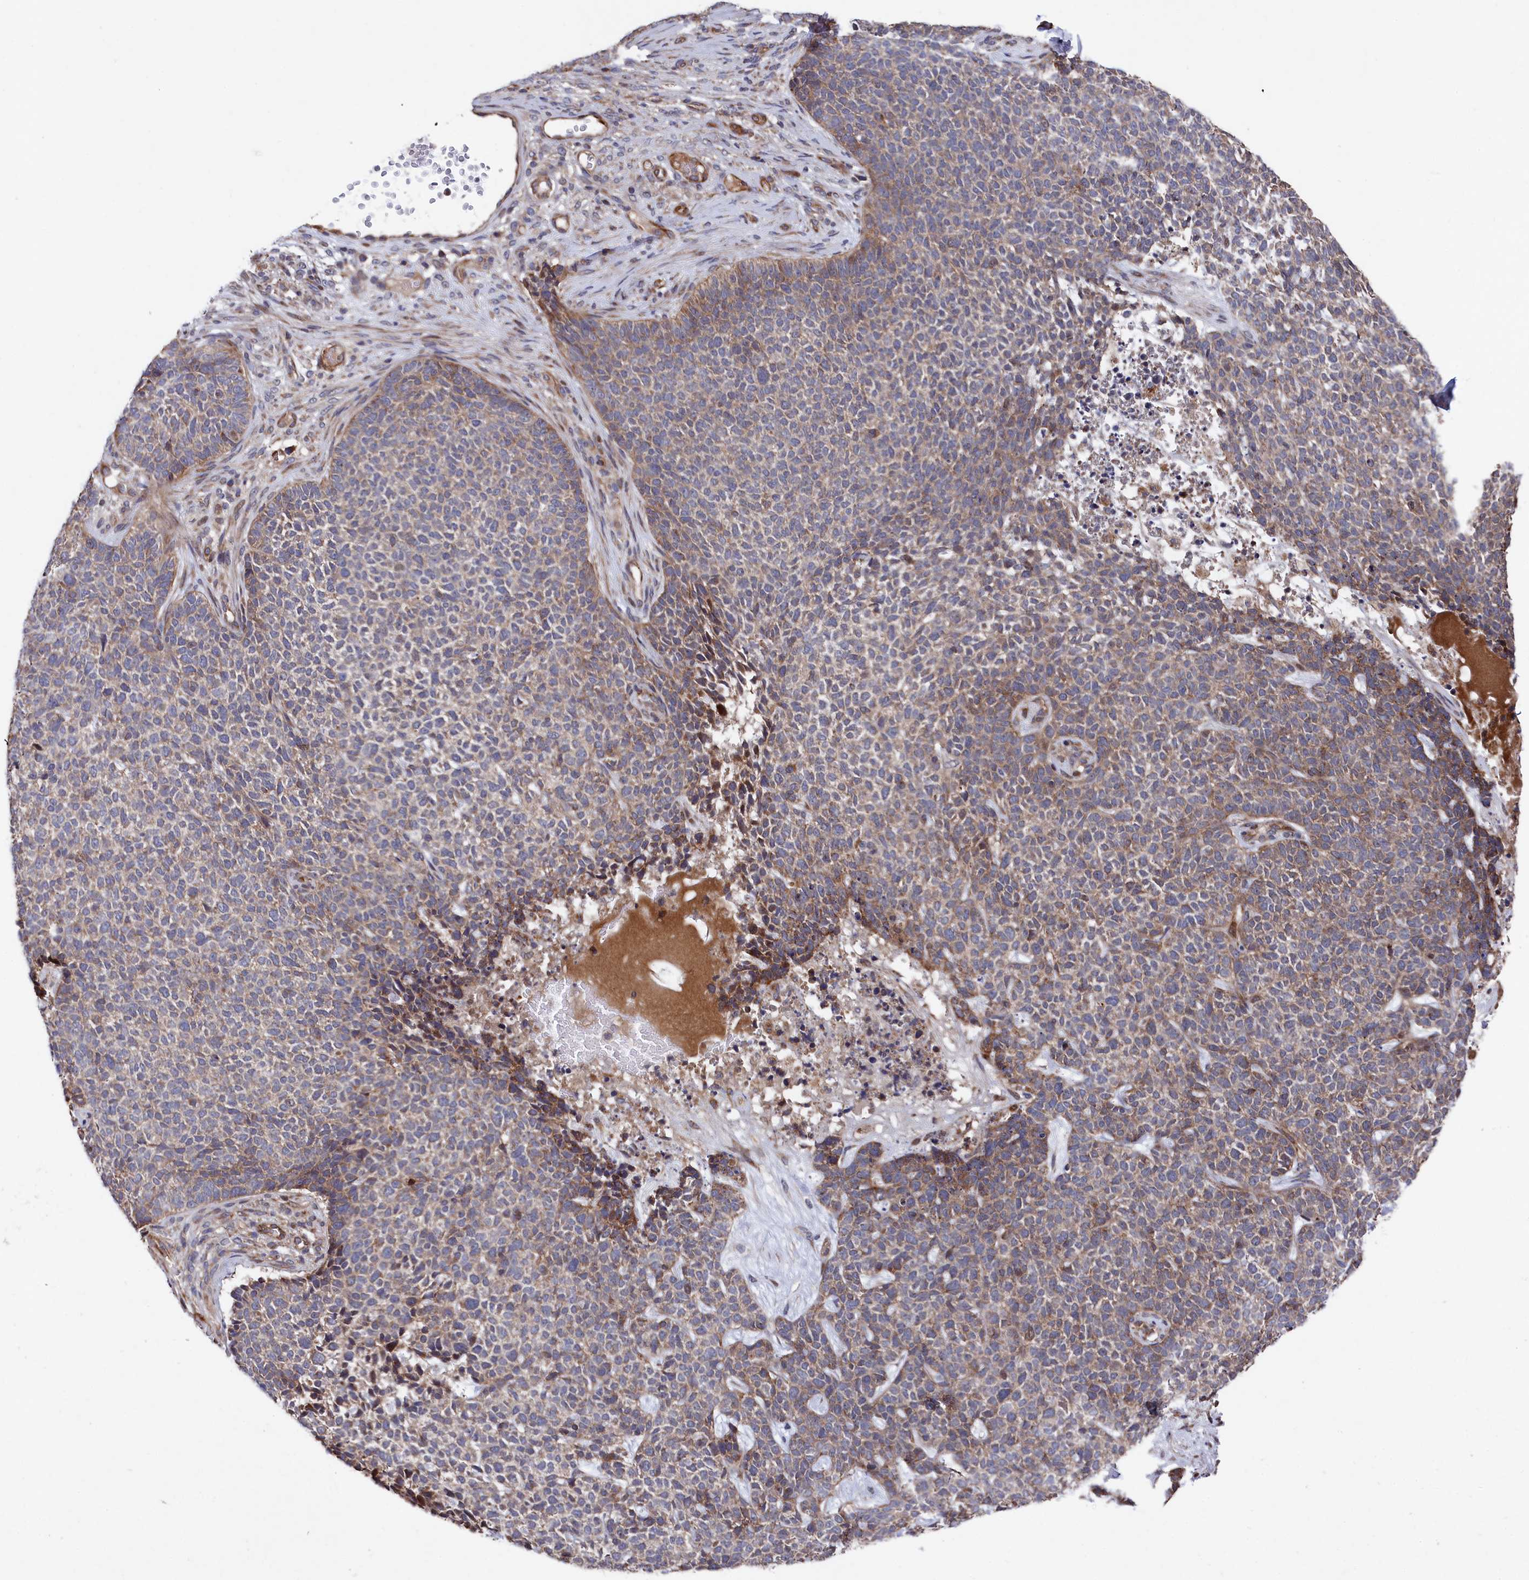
{"staining": {"intensity": "moderate", "quantity": "<25%", "location": "cytoplasmic/membranous"}, "tissue": "skin cancer", "cell_type": "Tumor cells", "image_type": "cancer", "snomed": [{"axis": "morphology", "description": "Basal cell carcinoma"}, {"axis": "topography", "description": "Skin"}], "caption": "Immunohistochemical staining of basal cell carcinoma (skin) demonstrates moderate cytoplasmic/membranous protein expression in approximately <25% of tumor cells.", "gene": "SUPV3L1", "patient": {"sex": "female", "age": 84}}